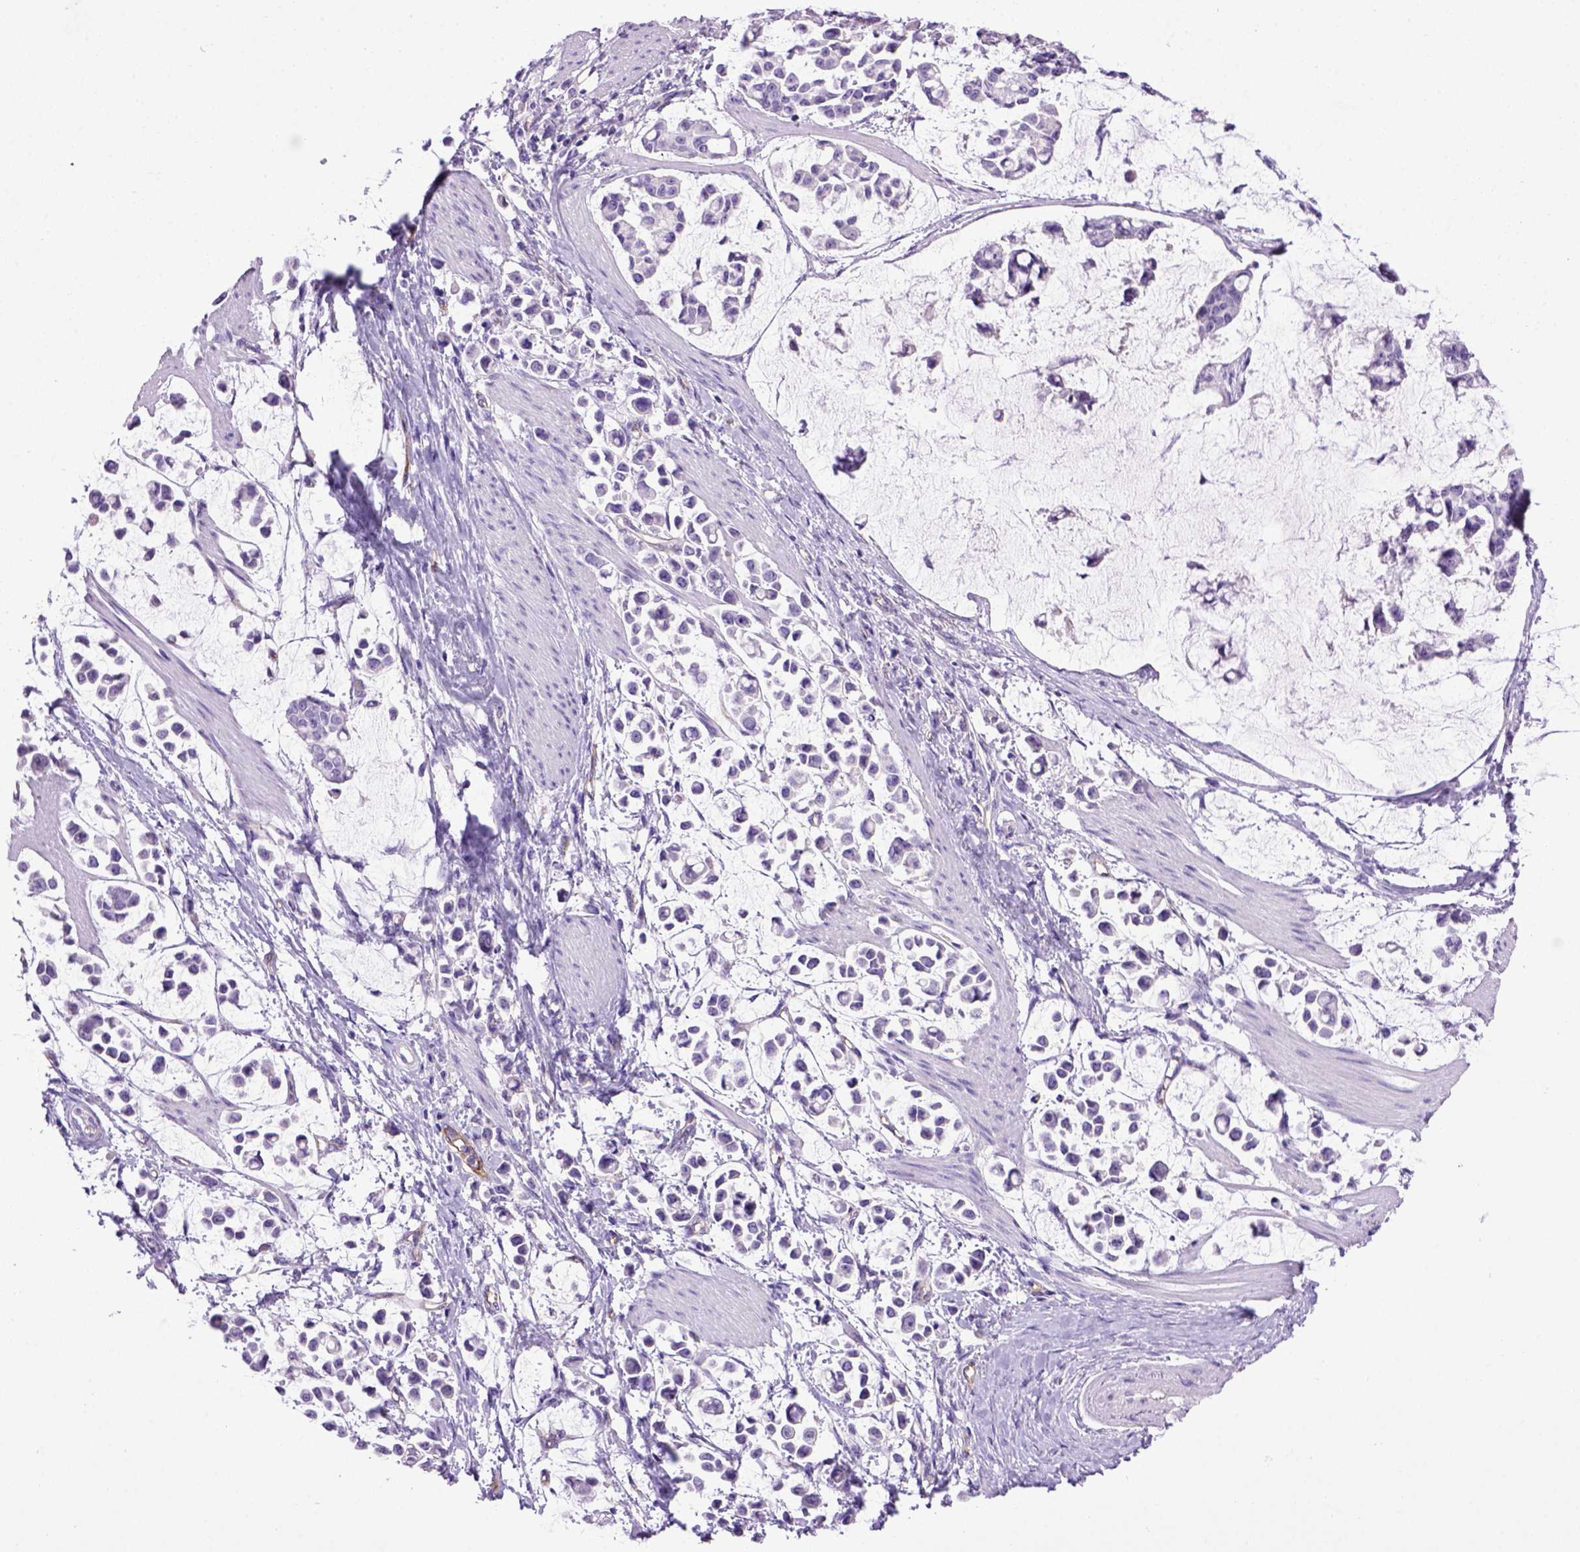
{"staining": {"intensity": "negative", "quantity": "none", "location": "none"}, "tissue": "stomach cancer", "cell_type": "Tumor cells", "image_type": "cancer", "snomed": [{"axis": "morphology", "description": "Adenocarcinoma, NOS"}, {"axis": "topography", "description": "Stomach"}], "caption": "Tumor cells show no significant expression in adenocarcinoma (stomach).", "gene": "ENG", "patient": {"sex": "male", "age": 82}}